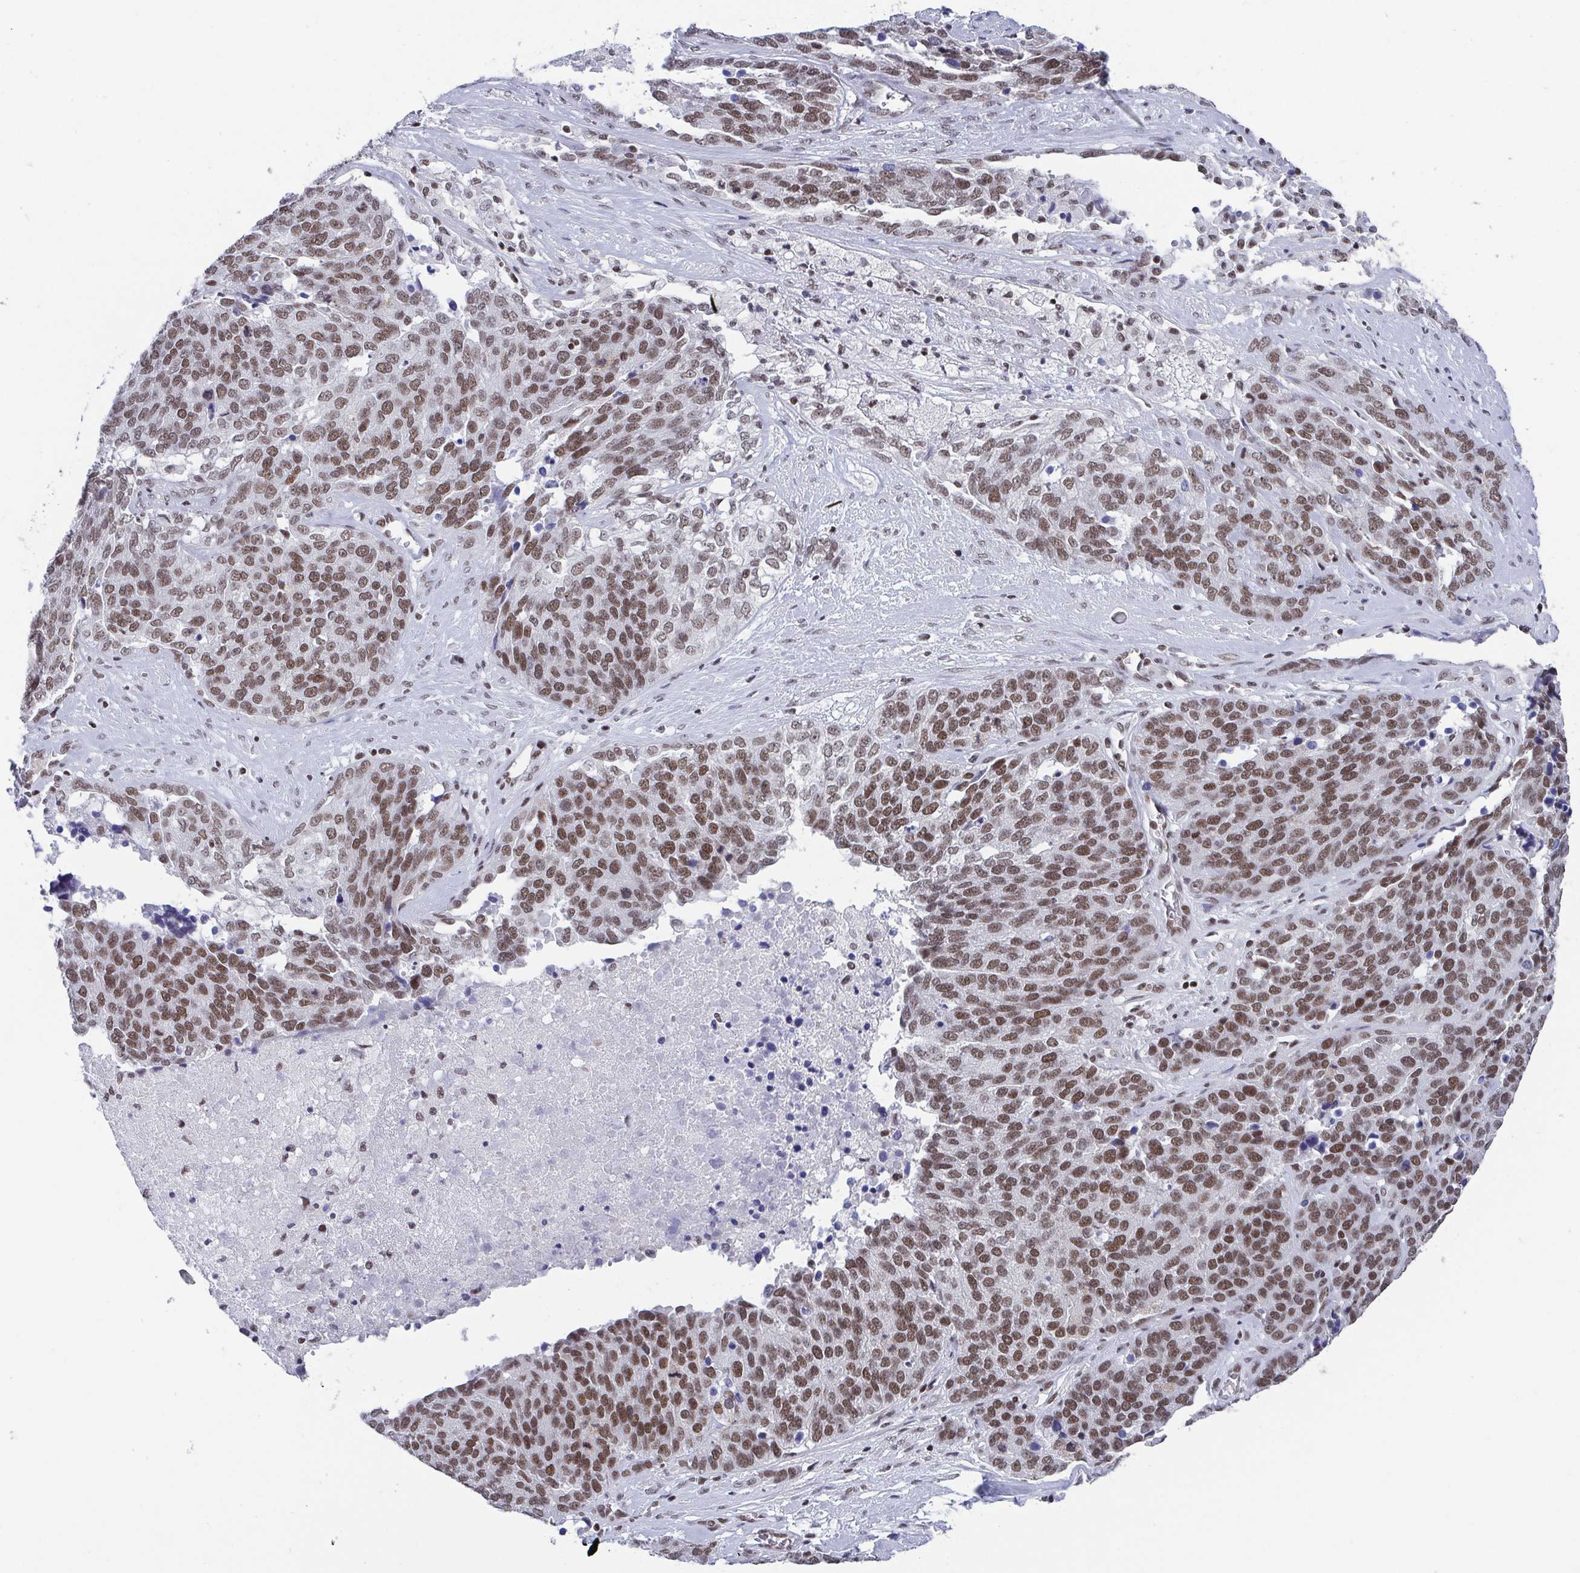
{"staining": {"intensity": "moderate", "quantity": "25%-75%", "location": "nuclear"}, "tissue": "ovarian cancer", "cell_type": "Tumor cells", "image_type": "cancer", "snomed": [{"axis": "morphology", "description": "Cystadenocarcinoma, serous, NOS"}, {"axis": "topography", "description": "Ovary"}], "caption": "This photomicrograph exhibits IHC staining of ovarian cancer, with medium moderate nuclear expression in about 25%-75% of tumor cells.", "gene": "CTCF", "patient": {"sex": "female", "age": 44}}